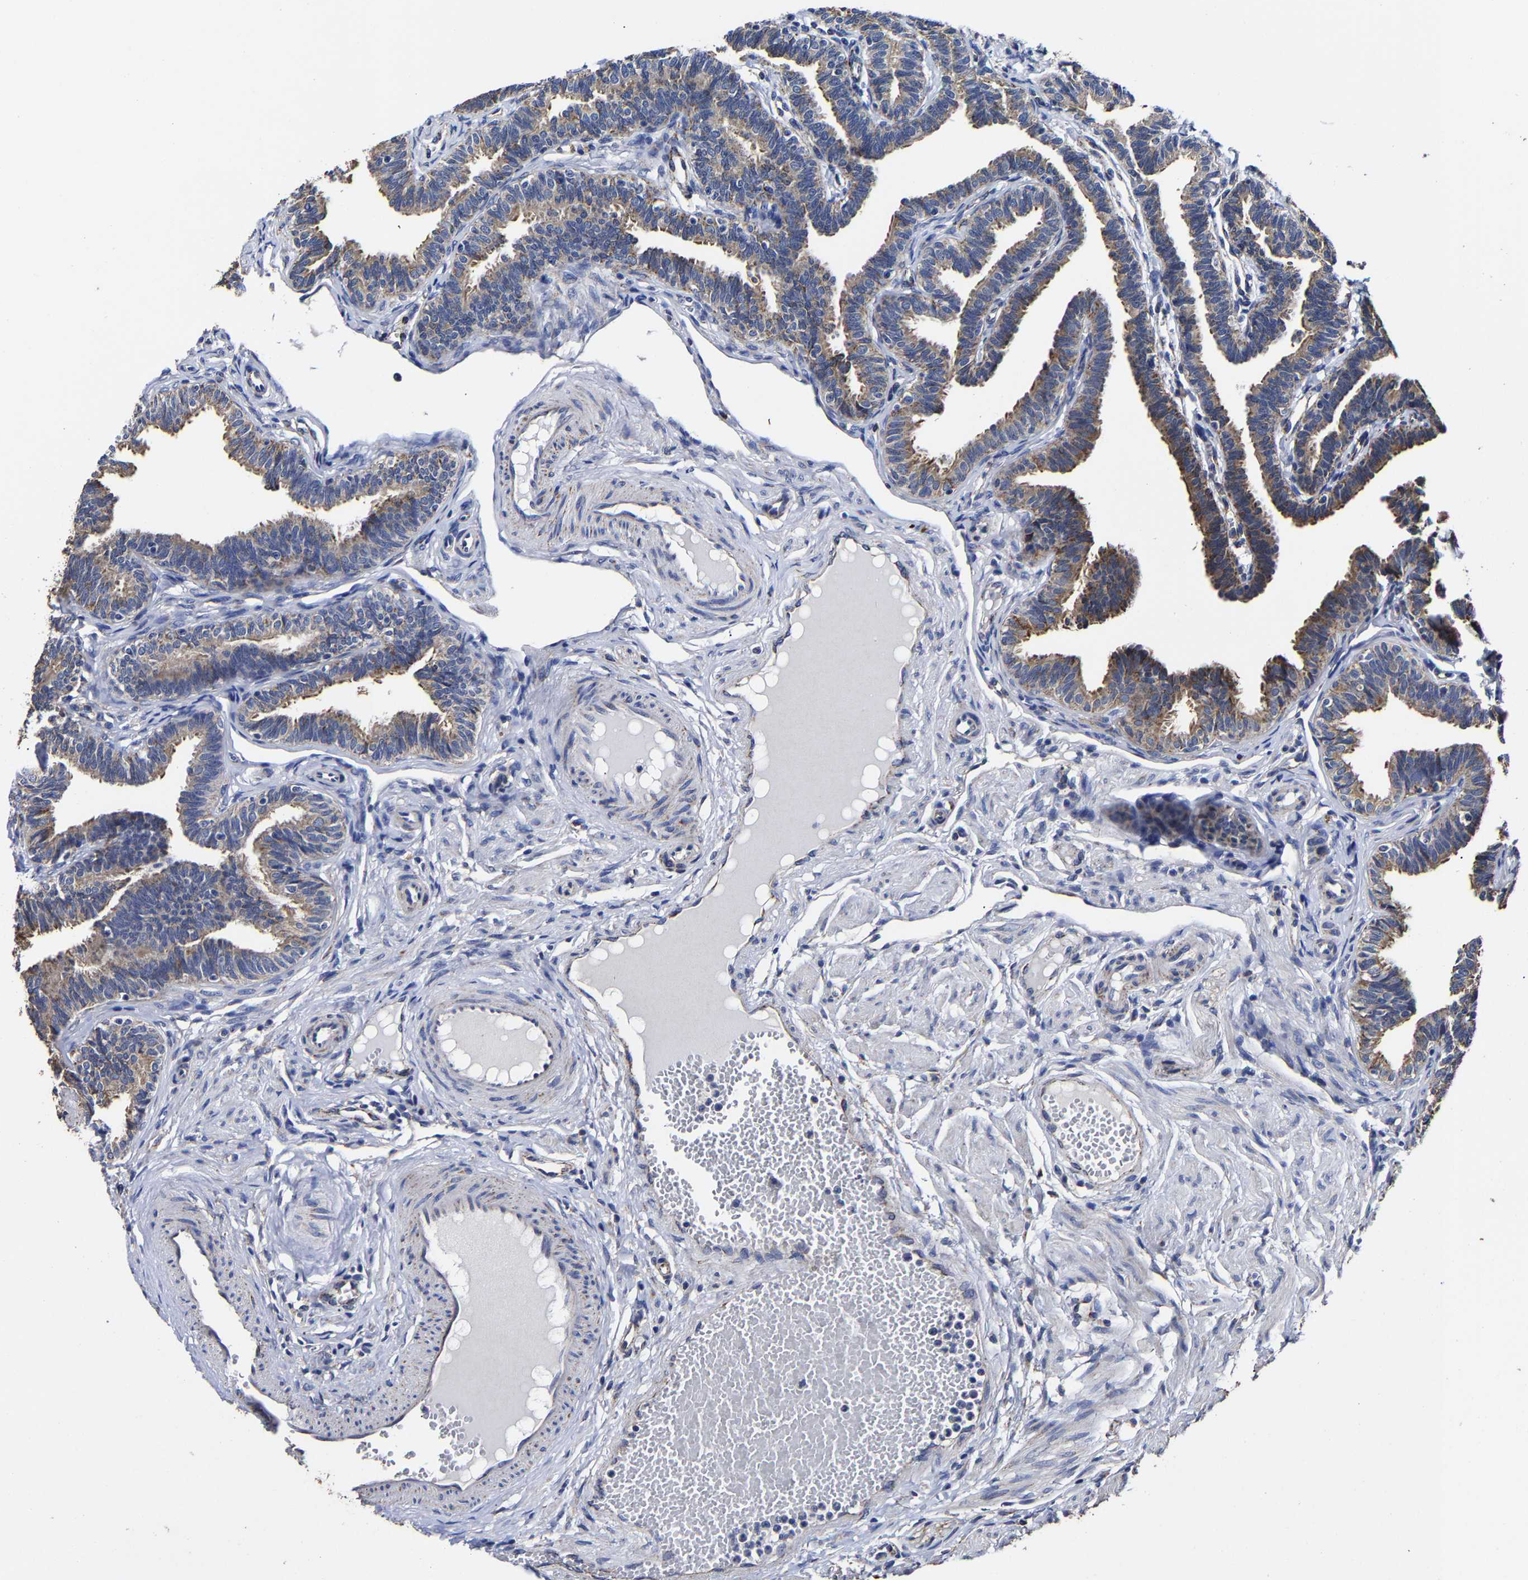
{"staining": {"intensity": "moderate", "quantity": ">75%", "location": "cytoplasmic/membranous"}, "tissue": "fallopian tube", "cell_type": "Glandular cells", "image_type": "normal", "snomed": [{"axis": "morphology", "description": "Normal tissue, NOS"}, {"axis": "topography", "description": "Fallopian tube"}, {"axis": "topography", "description": "Ovary"}], "caption": "The histopathology image exhibits a brown stain indicating the presence of a protein in the cytoplasmic/membranous of glandular cells in fallopian tube. The staining is performed using DAB (3,3'-diaminobenzidine) brown chromogen to label protein expression. The nuclei are counter-stained blue using hematoxylin.", "gene": "AASS", "patient": {"sex": "female", "age": 23}}